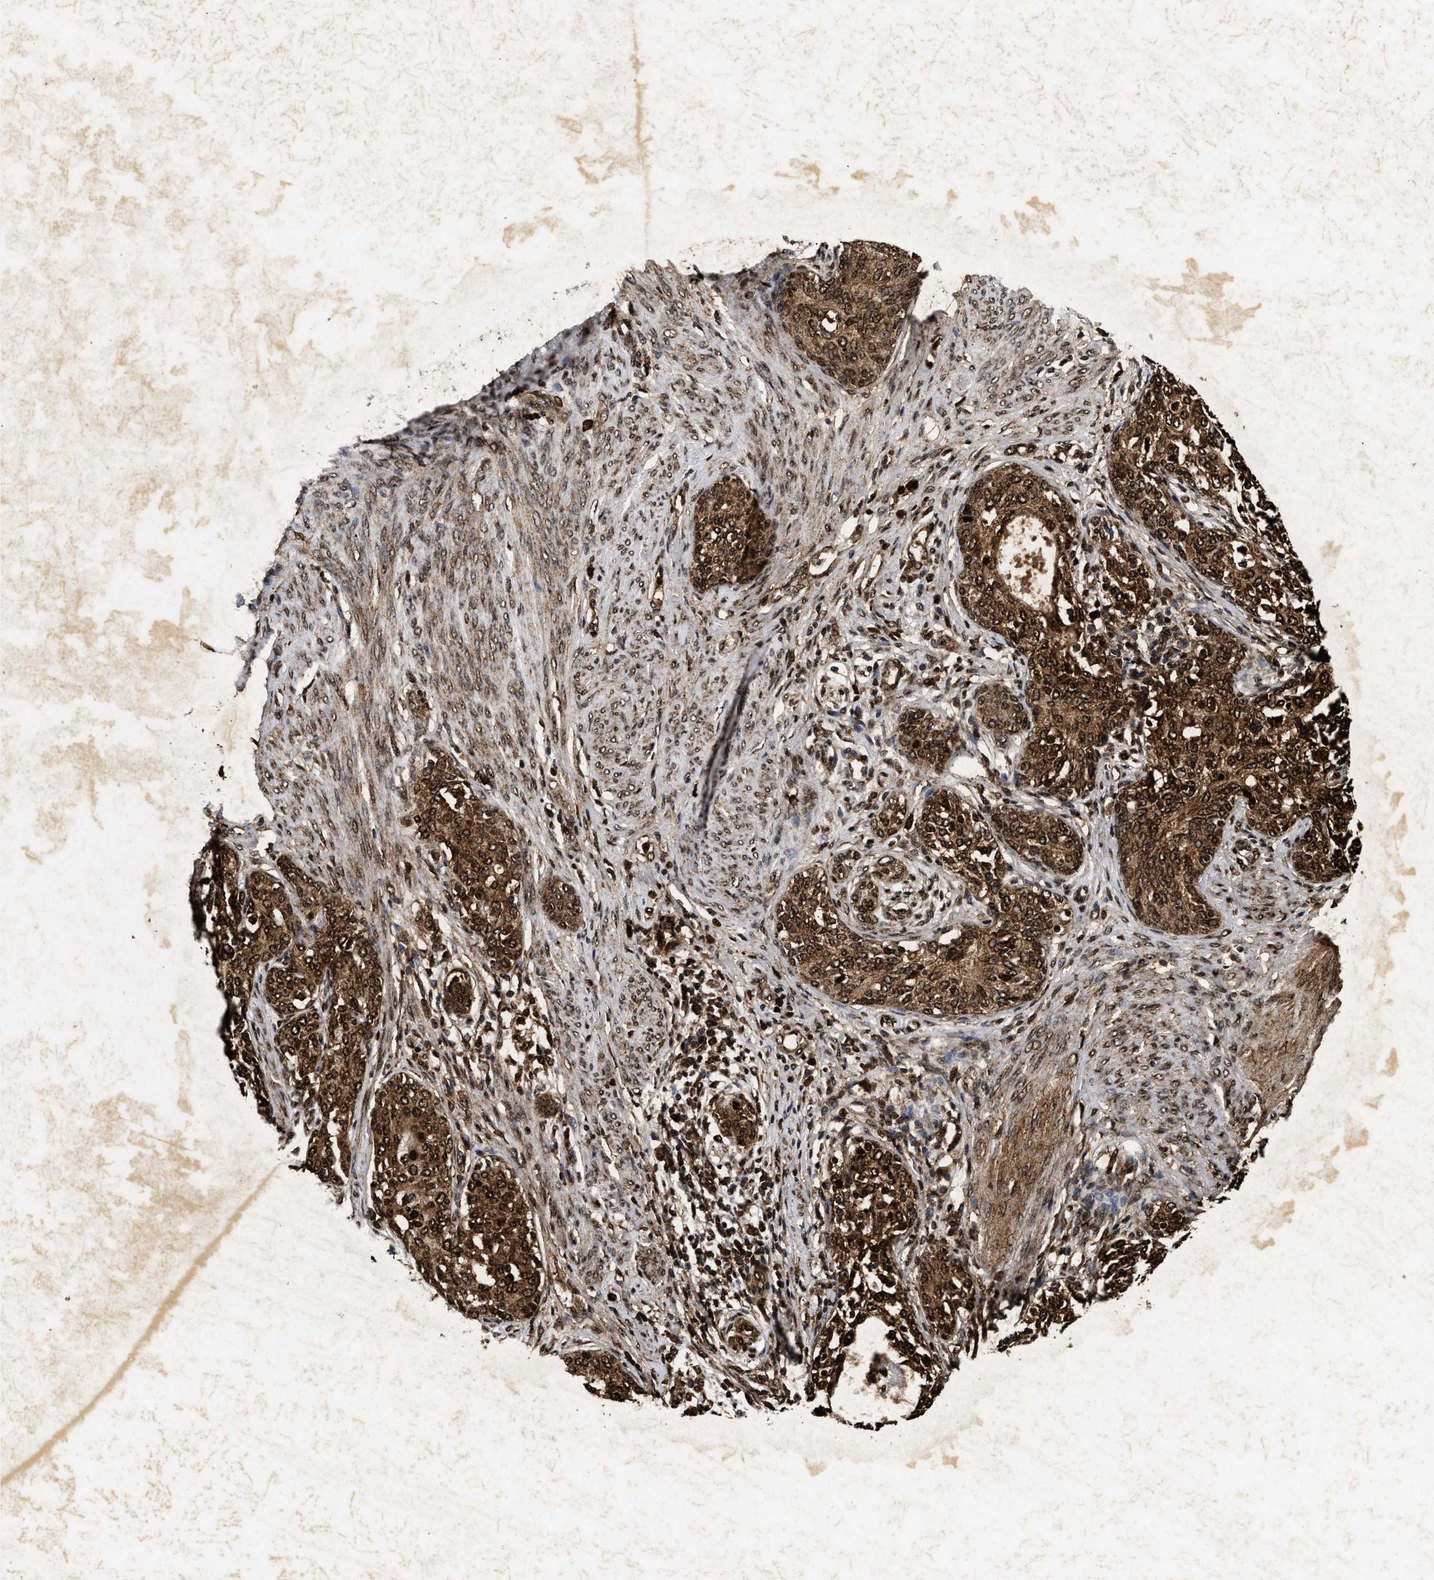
{"staining": {"intensity": "strong", "quantity": ">75%", "location": "cytoplasmic/membranous,nuclear"}, "tissue": "cervical cancer", "cell_type": "Tumor cells", "image_type": "cancer", "snomed": [{"axis": "morphology", "description": "Squamous cell carcinoma, NOS"}, {"axis": "morphology", "description": "Adenocarcinoma, NOS"}, {"axis": "topography", "description": "Cervix"}], "caption": "Immunohistochemical staining of human cervical squamous cell carcinoma shows high levels of strong cytoplasmic/membranous and nuclear staining in about >75% of tumor cells. The staining is performed using DAB (3,3'-diaminobenzidine) brown chromogen to label protein expression. The nuclei are counter-stained blue using hematoxylin.", "gene": "ACOX1", "patient": {"sex": "female", "age": 52}}